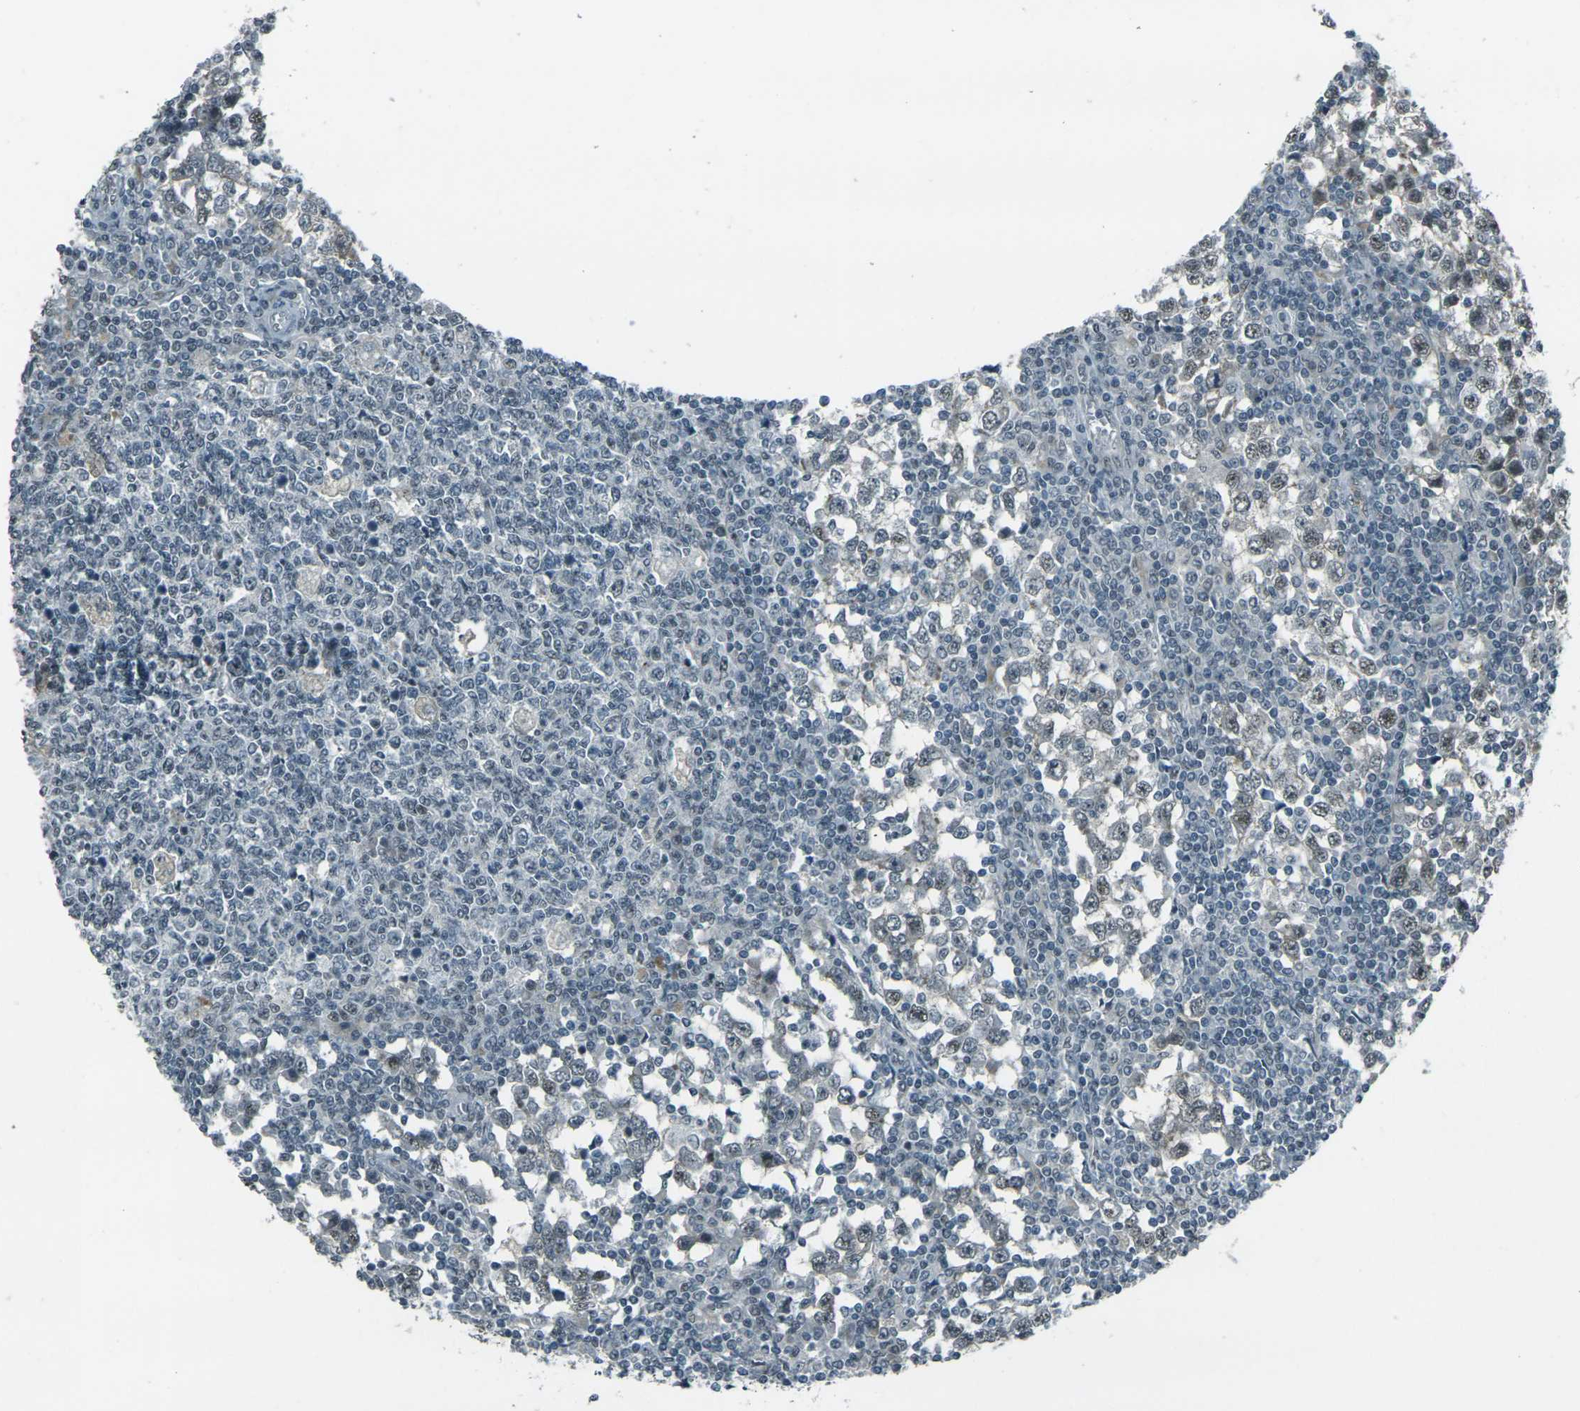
{"staining": {"intensity": "weak", "quantity": "25%-75%", "location": "nuclear"}, "tissue": "testis cancer", "cell_type": "Tumor cells", "image_type": "cancer", "snomed": [{"axis": "morphology", "description": "Seminoma, NOS"}, {"axis": "topography", "description": "Testis"}], "caption": "Brown immunohistochemical staining in testis cancer reveals weak nuclear expression in about 25%-75% of tumor cells. The staining is performed using DAB brown chromogen to label protein expression. The nuclei are counter-stained blue using hematoxylin.", "gene": "GPR19", "patient": {"sex": "male", "age": 65}}